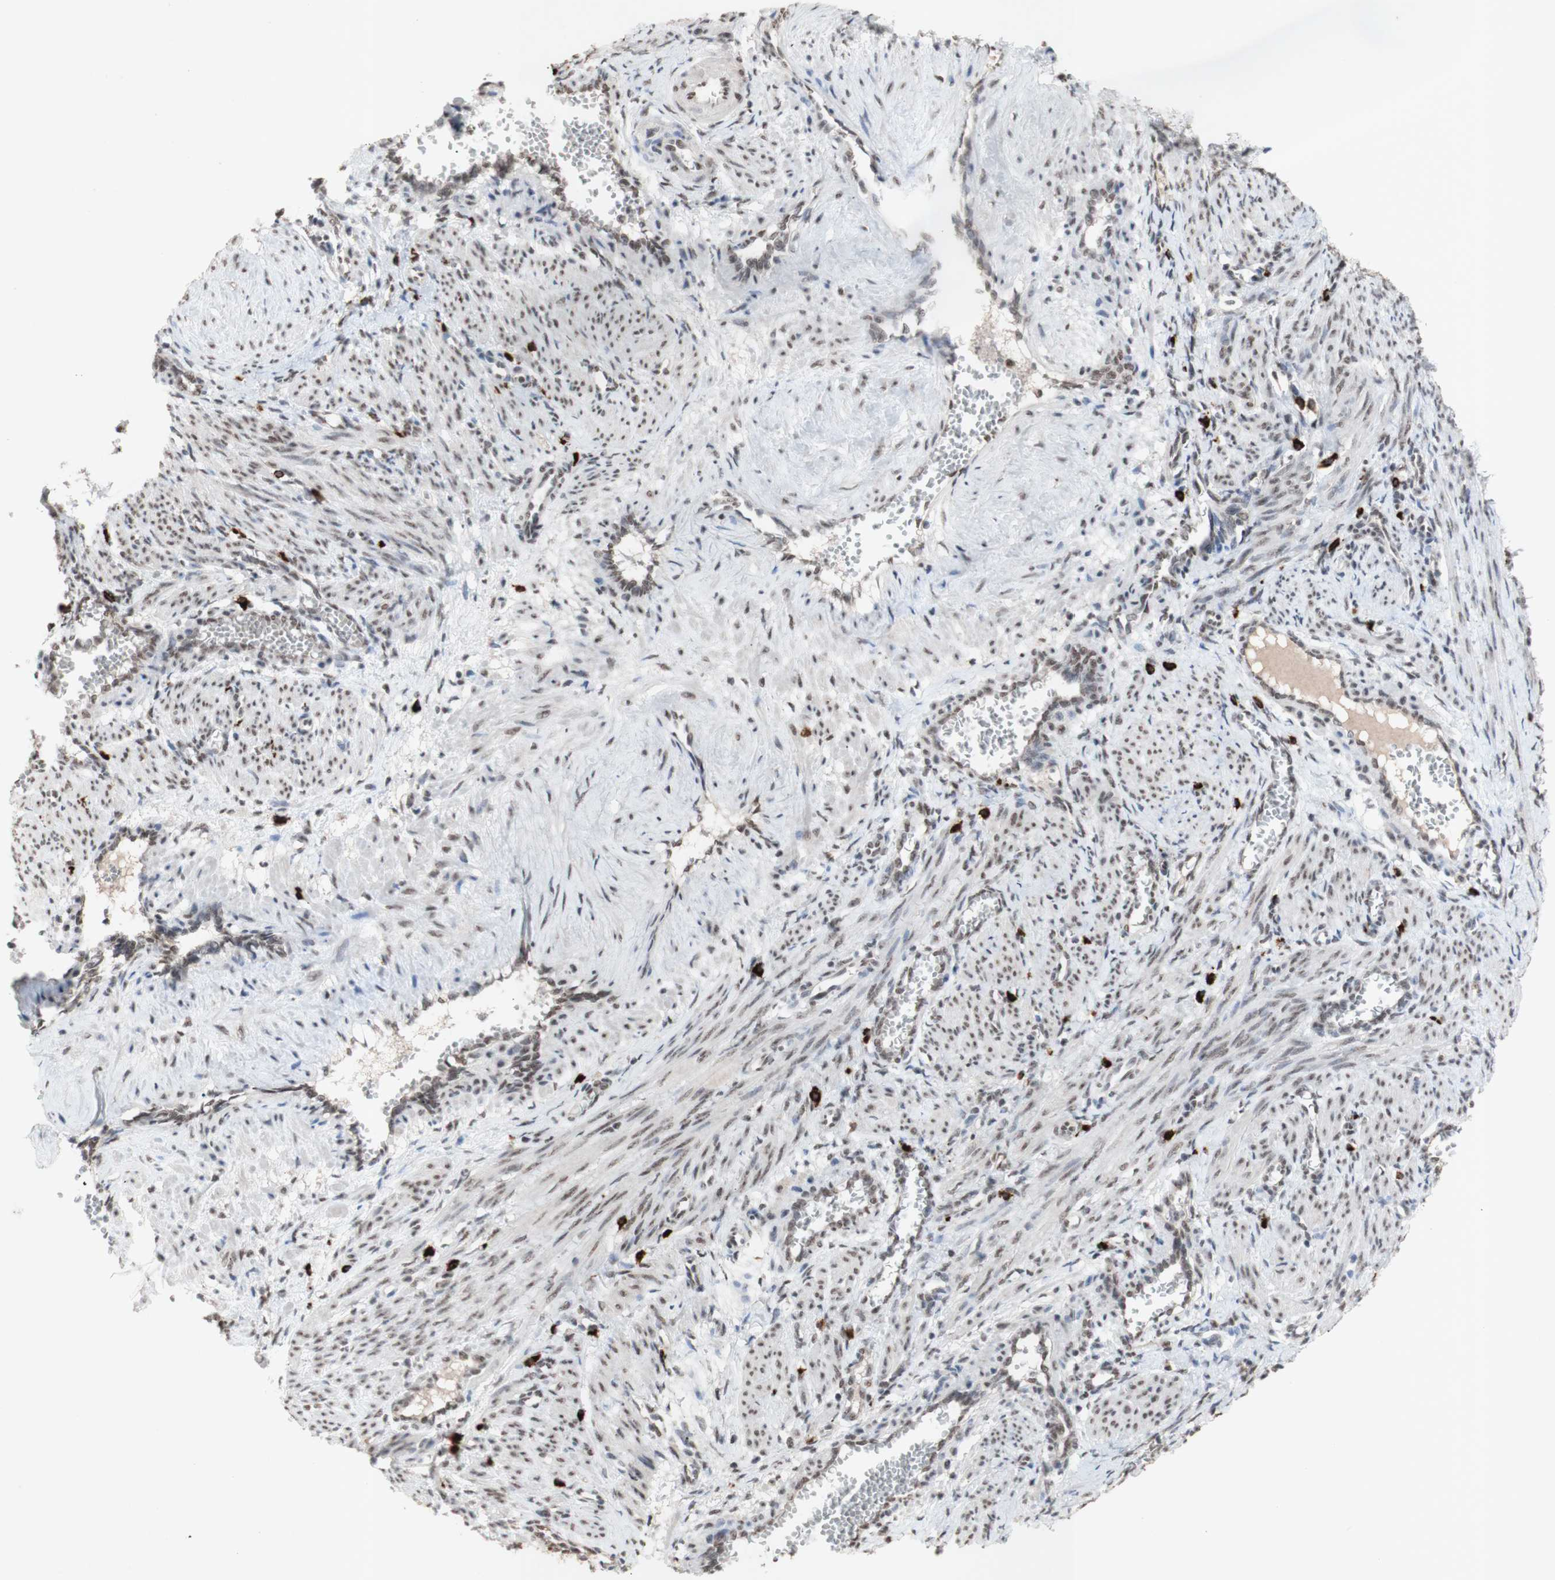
{"staining": {"intensity": "weak", "quantity": ">75%", "location": "nuclear"}, "tissue": "smooth muscle", "cell_type": "Smooth muscle cells", "image_type": "normal", "snomed": [{"axis": "morphology", "description": "Normal tissue, NOS"}, {"axis": "topography", "description": "Endometrium"}], "caption": "Immunohistochemistry (IHC) of unremarkable human smooth muscle demonstrates low levels of weak nuclear positivity in approximately >75% of smooth muscle cells. (DAB (3,3'-diaminobenzidine) IHC, brown staining for protein, blue staining for nuclei).", "gene": "SFPQ", "patient": {"sex": "female", "age": 33}}